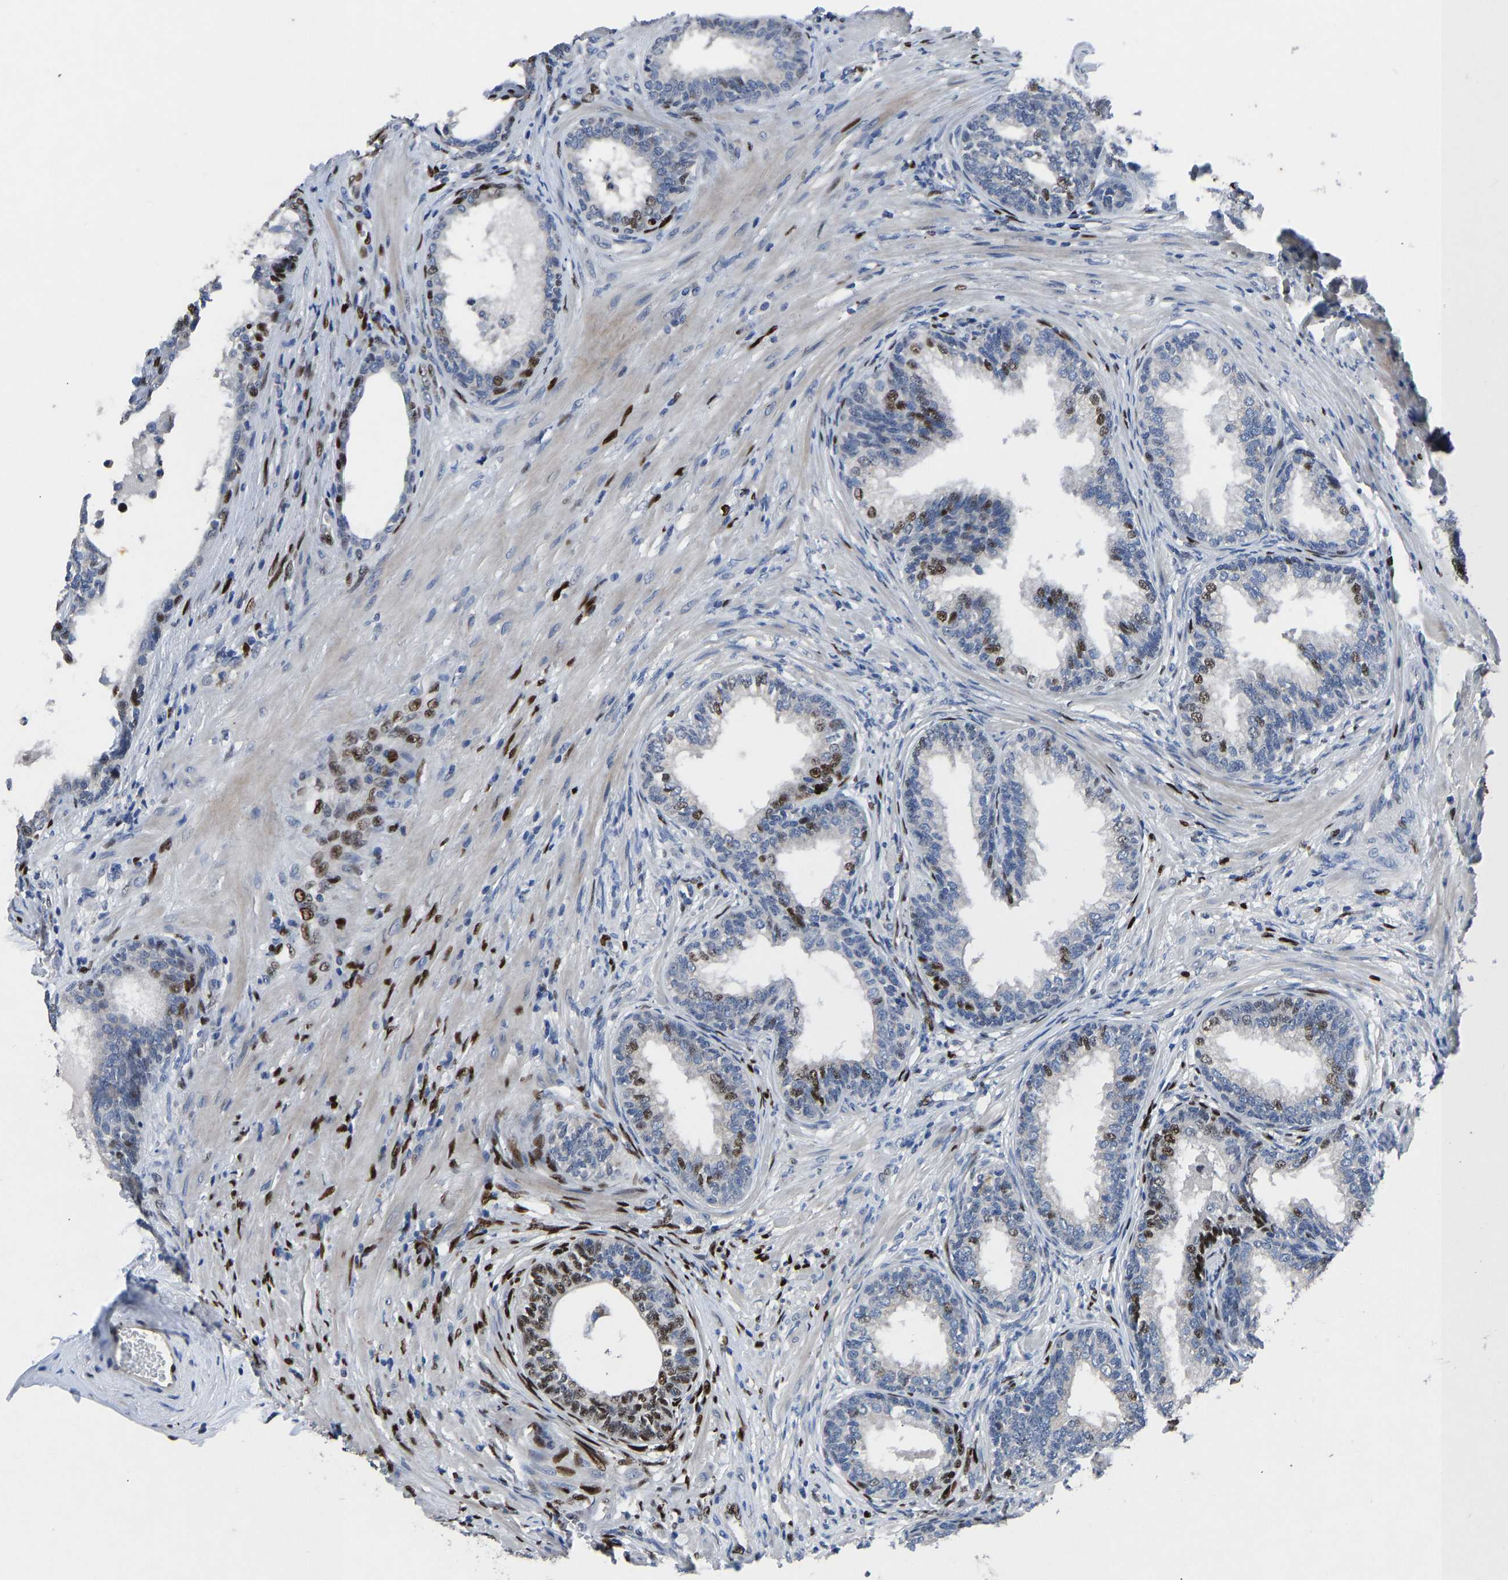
{"staining": {"intensity": "moderate", "quantity": "<25%", "location": "nuclear"}, "tissue": "prostate", "cell_type": "Glandular cells", "image_type": "normal", "snomed": [{"axis": "morphology", "description": "Normal tissue, NOS"}, {"axis": "topography", "description": "Prostate"}], "caption": "Immunohistochemical staining of benign human prostate shows <25% levels of moderate nuclear protein positivity in approximately <25% of glandular cells.", "gene": "EGR1", "patient": {"sex": "male", "age": 76}}